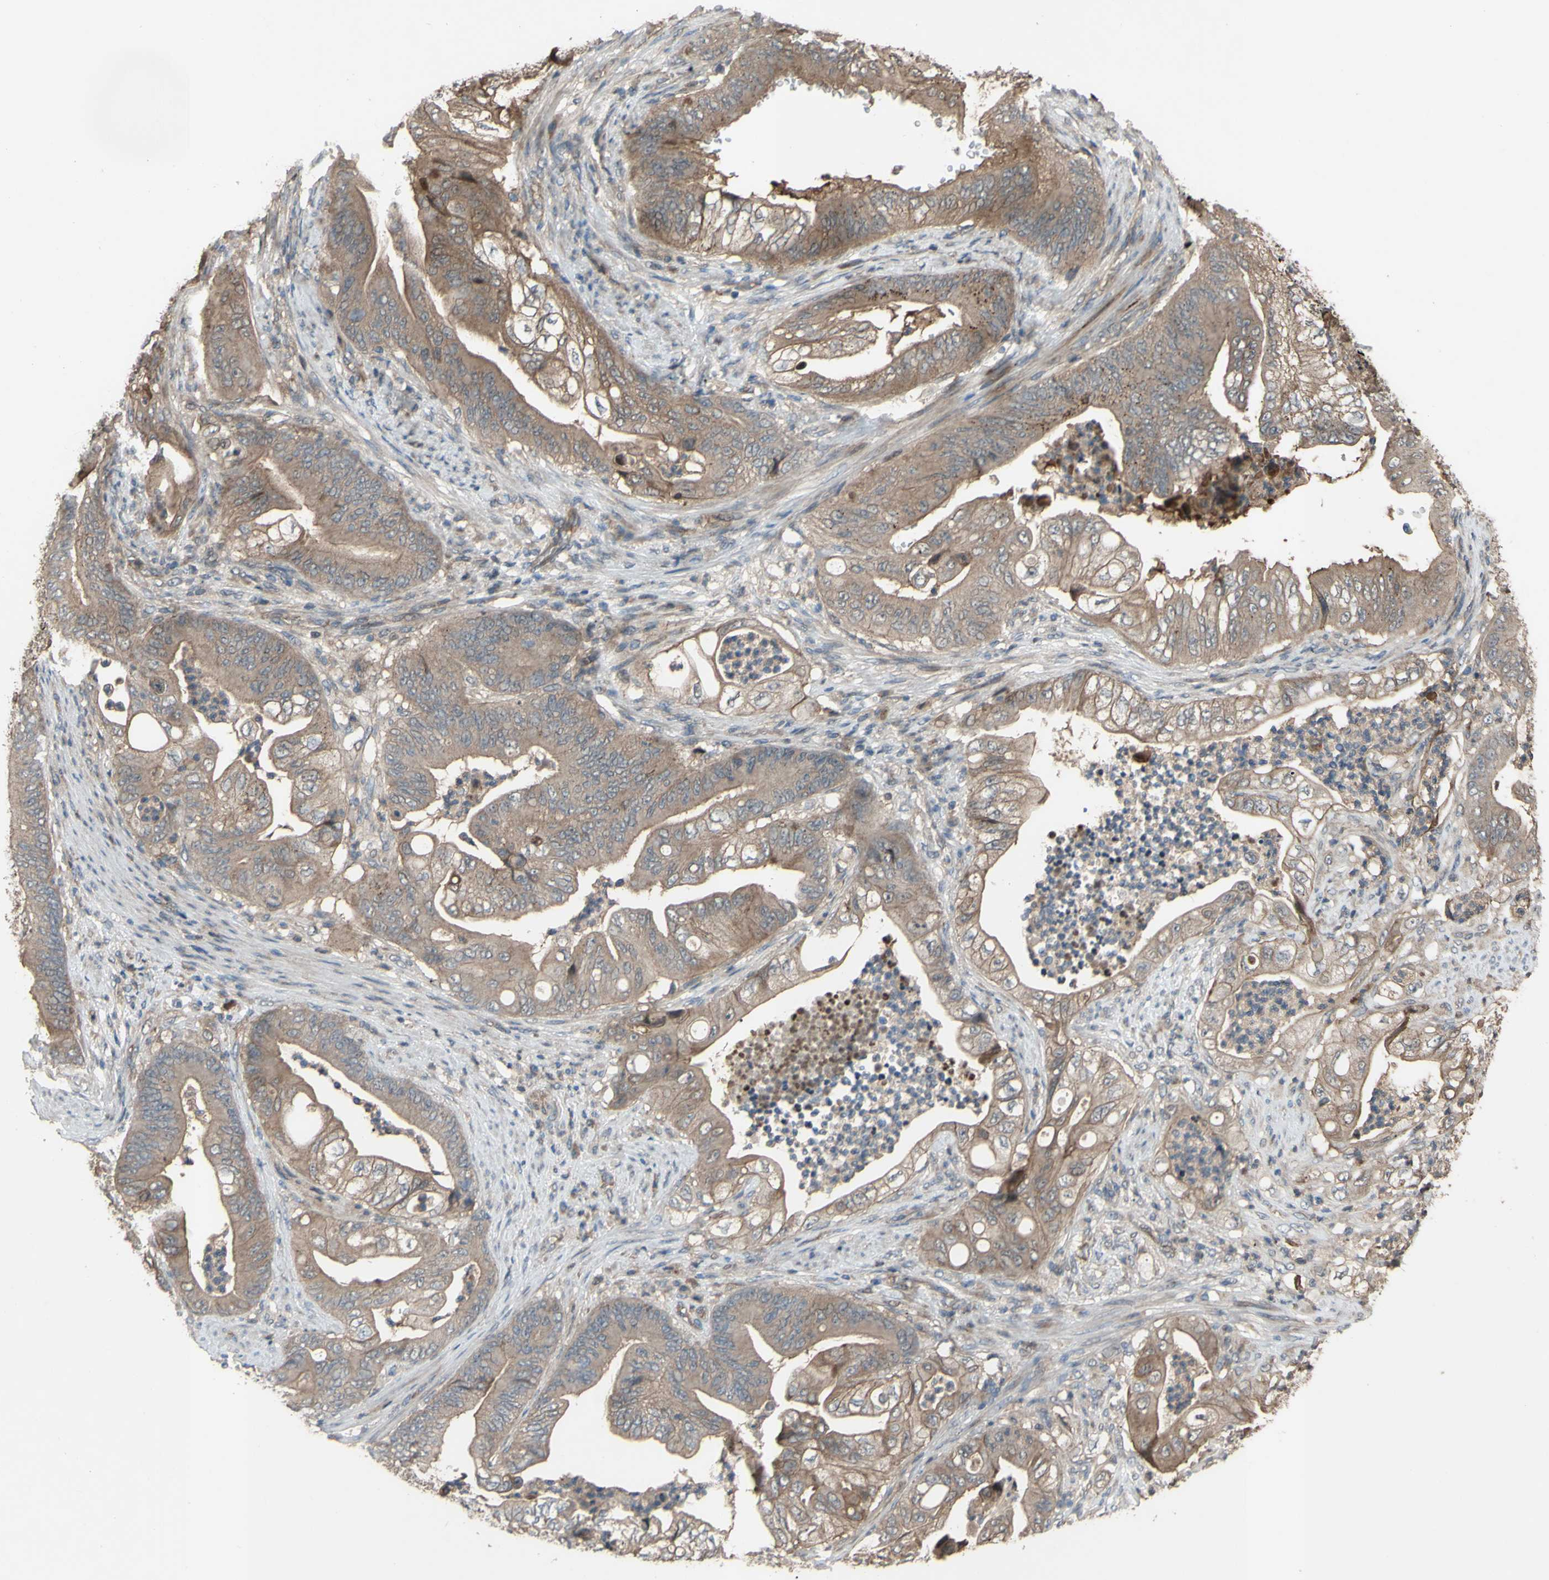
{"staining": {"intensity": "weak", "quantity": ">75%", "location": "cytoplasmic/membranous"}, "tissue": "stomach cancer", "cell_type": "Tumor cells", "image_type": "cancer", "snomed": [{"axis": "morphology", "description": "Adenocarcinoma, NOS"}, {"axis": "topography", "description": "Stomach"}], "caption": "Adenocarcinoma (stomach) tissue reveals weak cytoplasmic/membranous expression in approximately >75% of tumor cells, visualized by immunohistochemistry.", "gene": "SHROOM4", "patient": {"sex": "female", "age": 73}}